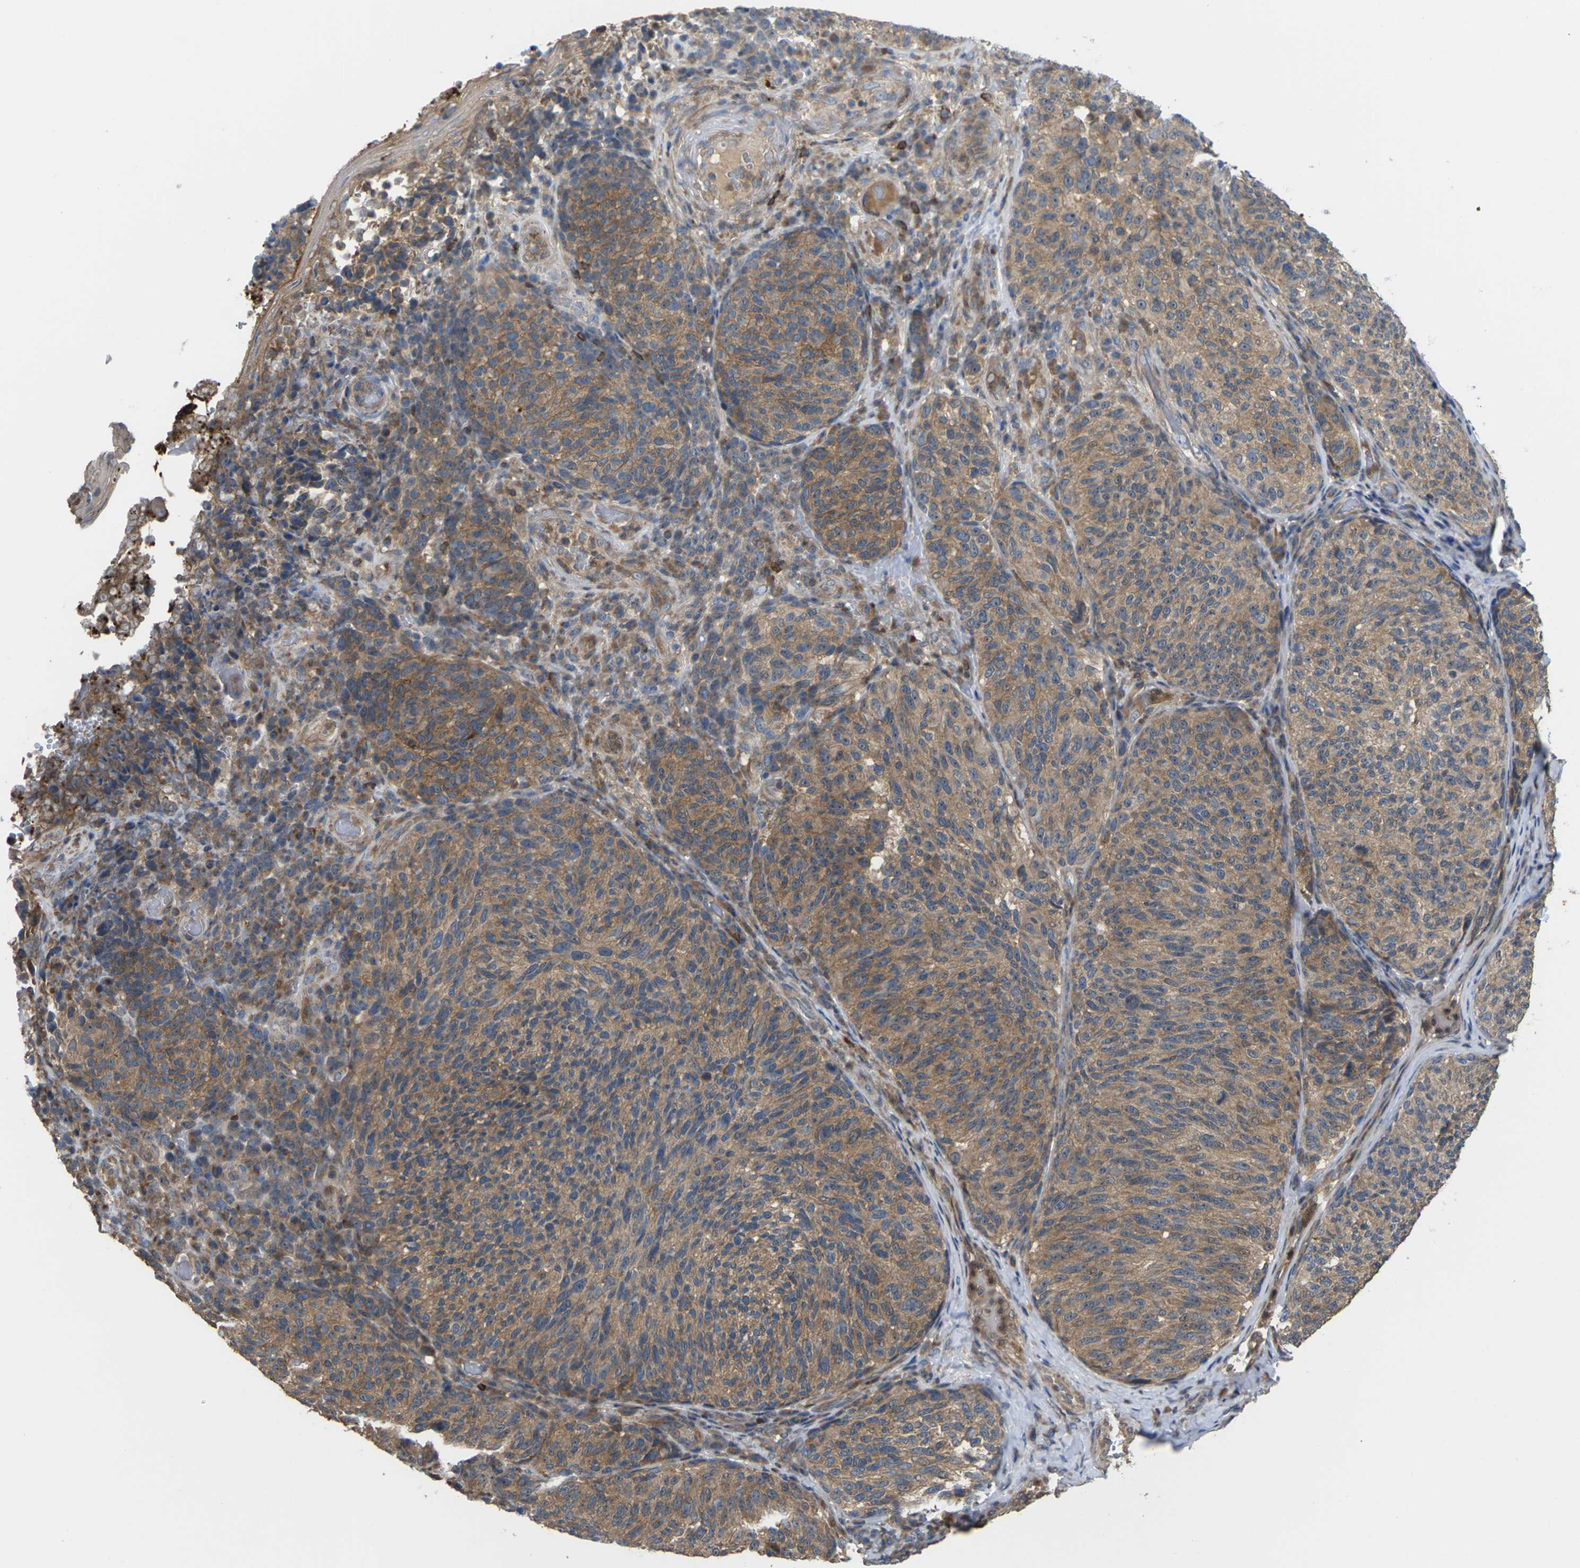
{"staining": {"intensity": "moderate", "quantity": ">75%", "location": "cytoplasmic/membranous"}, "tissue": "melanoma", "cell_type": "Tumor cells", "image_type": "cancer", "snomed": [{"axis": "morphology", "description": "Malignant melanoma, NOS"}, {"axis": "topography", "description": "Skin"}], "caption": "Melanoma tissue reveals moderate cytoplasmic/membranous expression in approximately >75% of tumor cells, visualized by immunohistochemistry.", "gene": "TIAM1", "patient": {"sex": "female", "age": 73}}